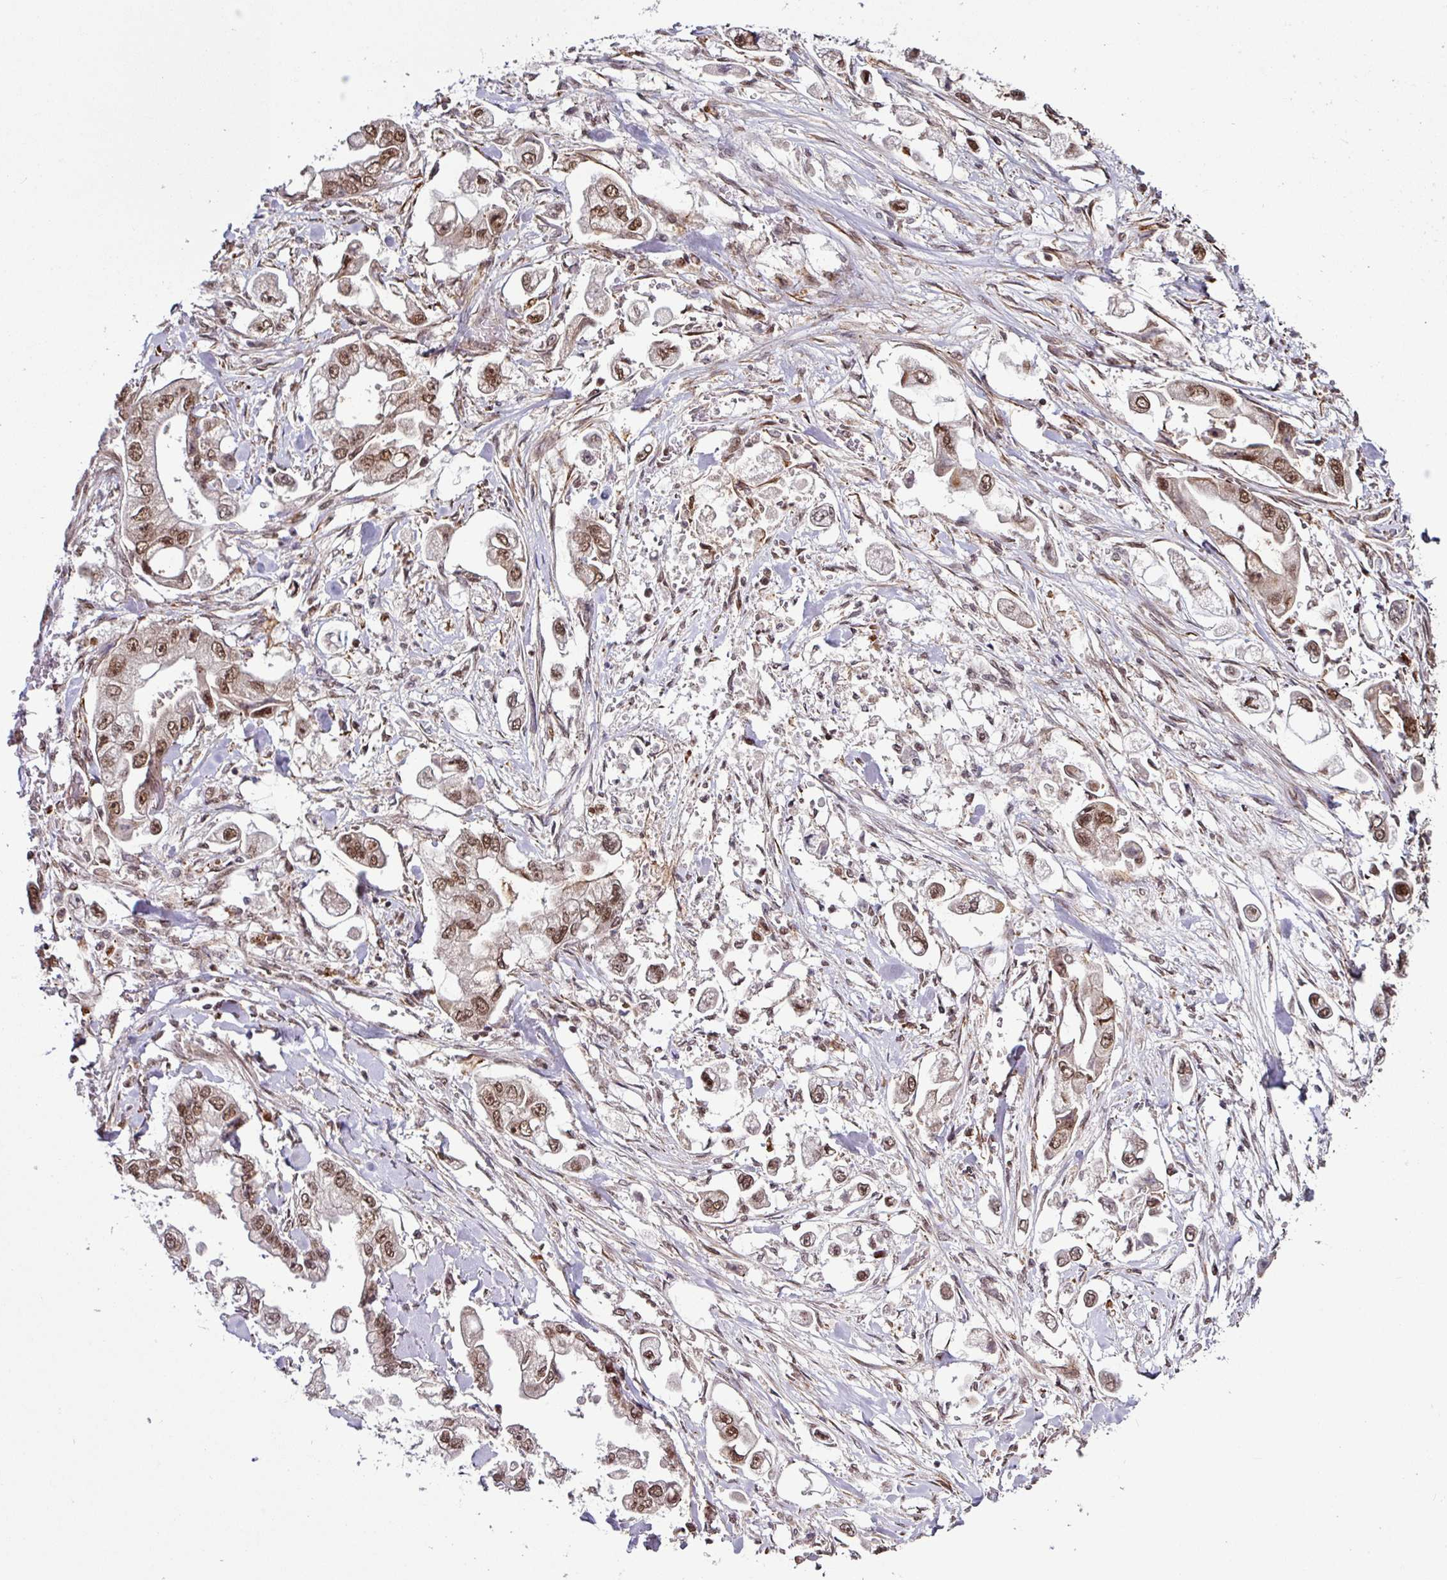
{"staining": {"intensity": "moderate", "quantity": ">75%", "location": "nuclear"}, "tissue": "stomach cancer", "cell_type": "Tumor cells", "image_type": "cancer", "snomed": [{"axis": "morphology", "description": "Adenocarcinoma, NOS"}, {"axis": "topography", "description": "Stomach"}], "caption": "IHC photomicrograph of stomach cancer stained for a protein (brown), which shows medium levels of moderate nuclear positivity in approximately >75% of tumor cells.", "gene": "MORF4L2", "patient": {"sex": "male", "age": 62}}